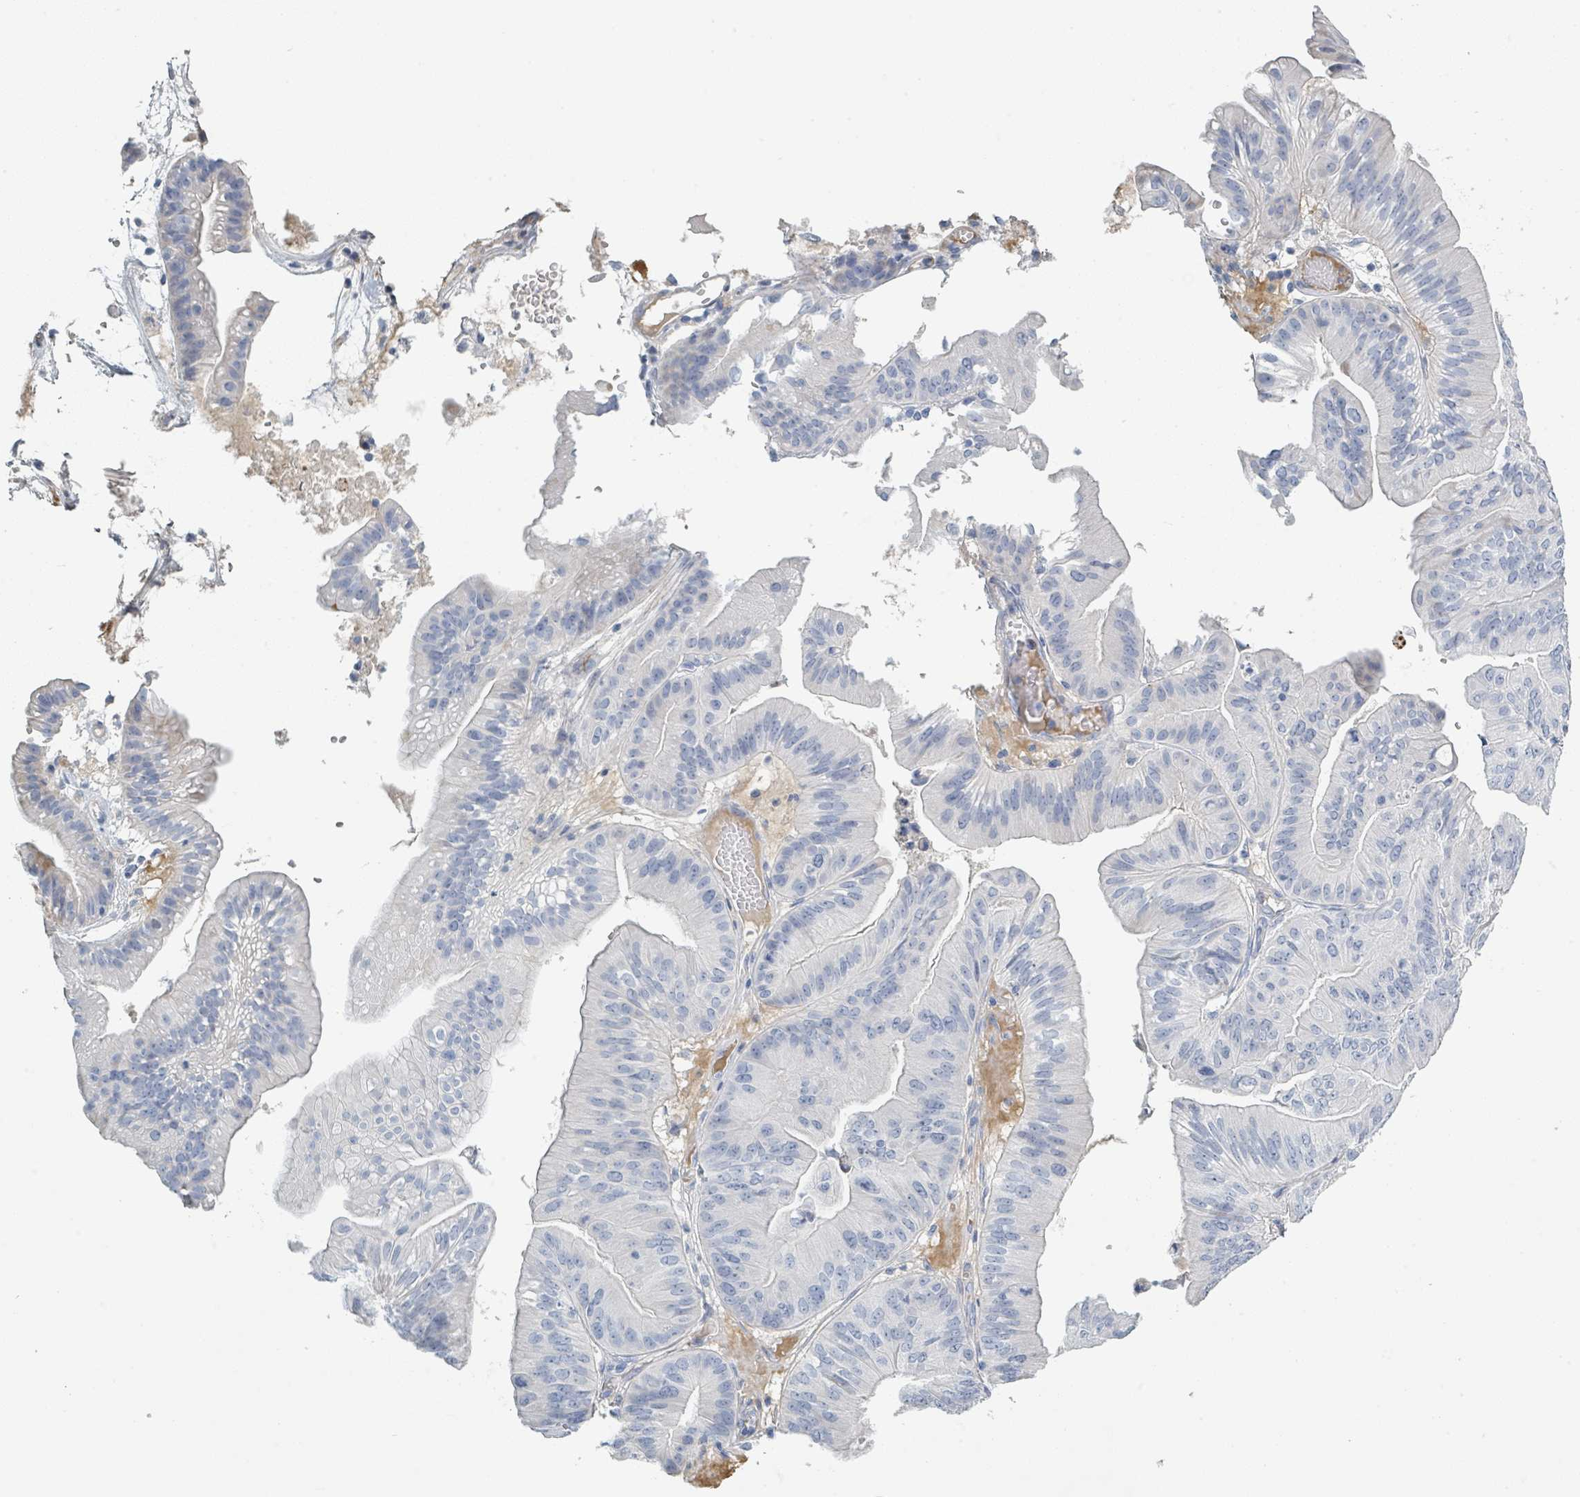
{"staining": {"intensity": "negative", "quantity": "none", "location": "none"}, "tissue": "ovarian cancer", "cell_type": "Tumor cells", "image_type": "cancer", "snomed": [{"axis": "morphology", "description": "Cystadenocarcinoma, mucinous, NOS"}, {"axis": "topography", "description": "Ovary"}], "caption": "DAB immunohistochemical staining of human ovarian mucinous cystadenocarcinoma reveals no significant positivity in tumor cells. (Brightfield microscopy of DAB immunohistochemistry (IHC) at high magnification).", "gene": "RAB33B", "patient": {"sex": "female", "age": 61}}